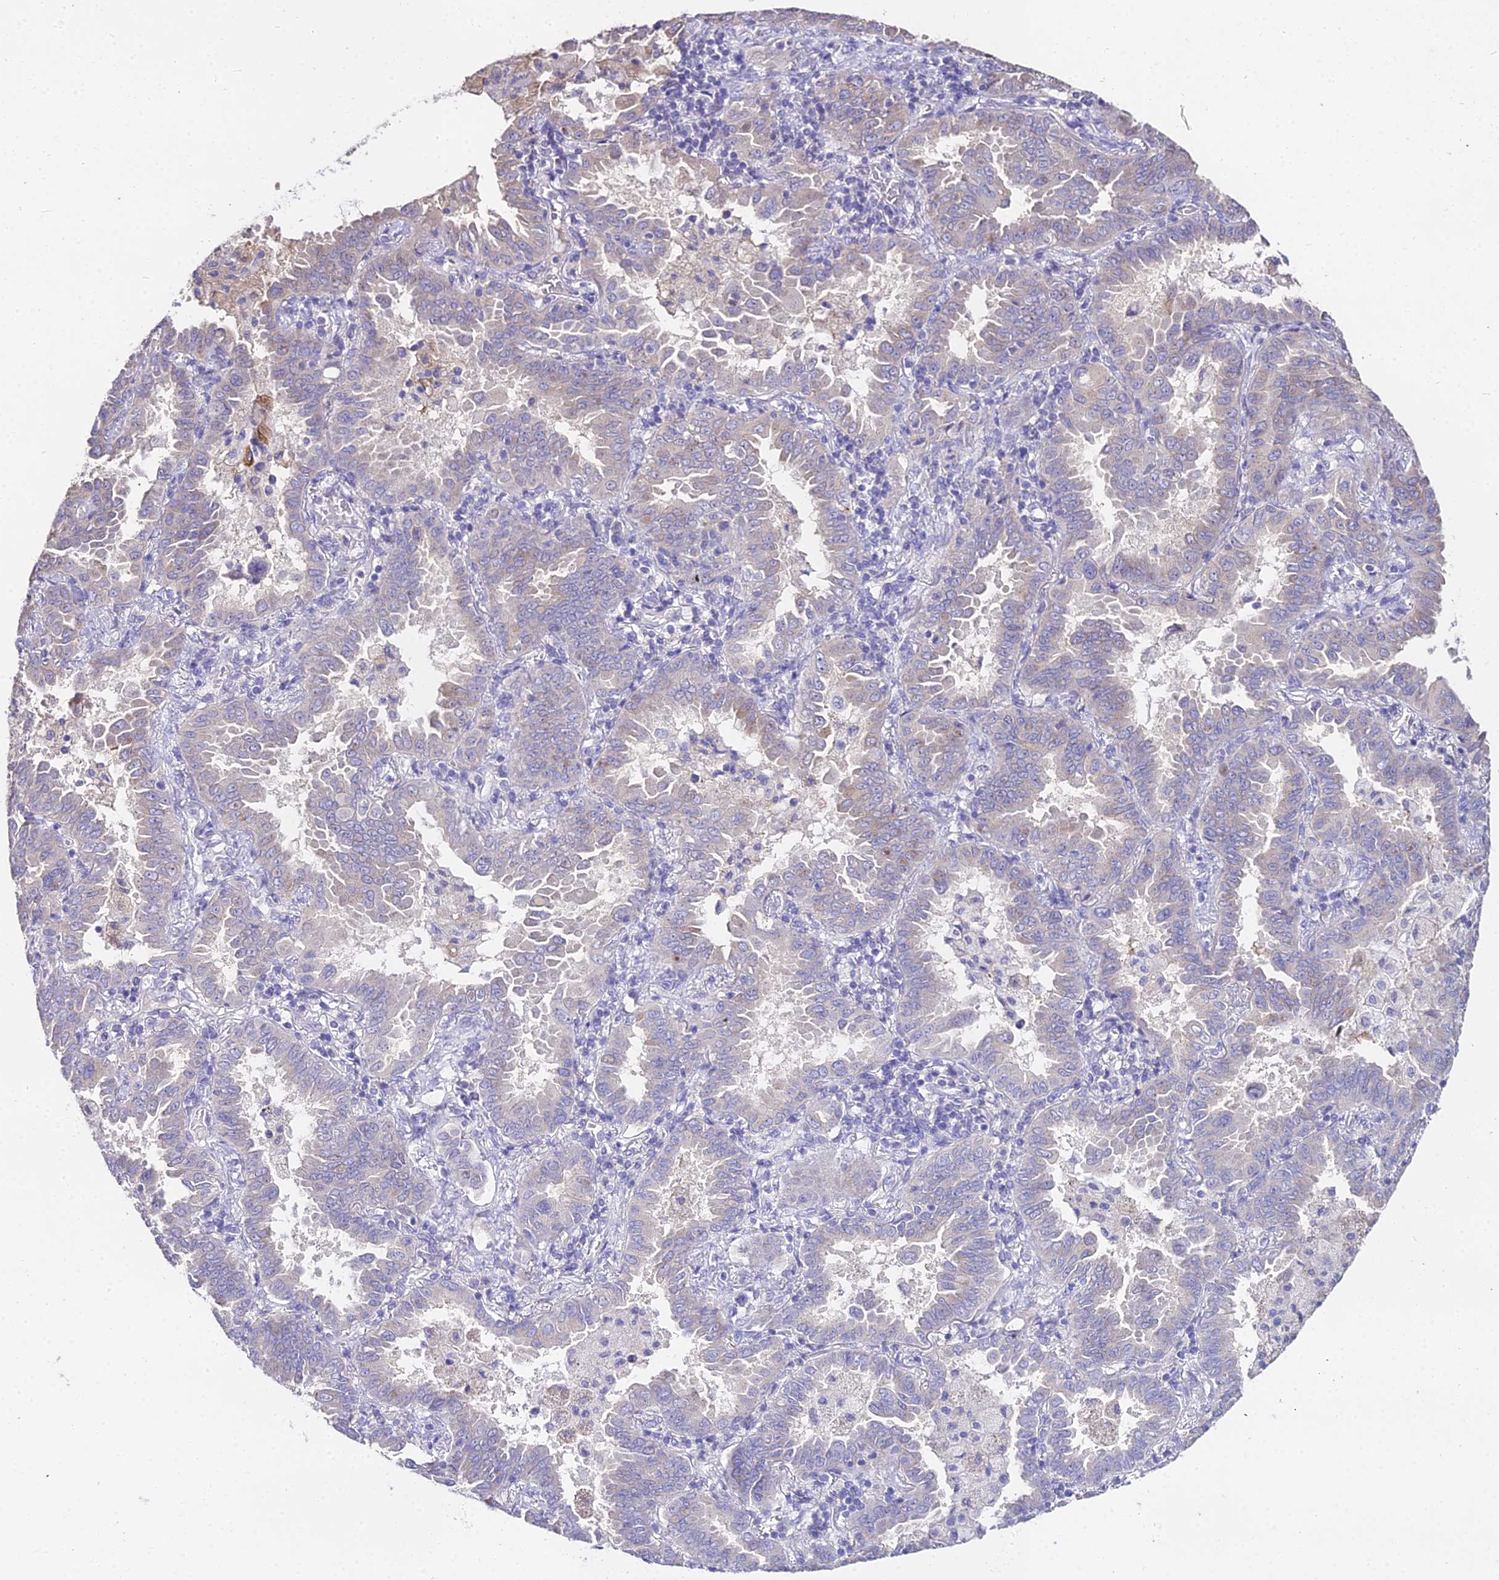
{"staining": {"intensity": "negative", "quantity": "none", "location": "none"}, "tissue": "lung cancer", "cell_type": "Tumor cells", "image_type": "cancer", "snomed": [{"axis": "morphology", "description": "Adenocarcinoma, NOS"}, {"axis": "topography", "description": "Lung"}], "caption": "High magnification brightfield microscopy of adenocarcinoma (lung) stained with DAB (brown) and counterstained with hematoxylin (blue): tumor cells show no significant staining.", "gene": "GLYAT", "patient": {"sex": "male", "age": 64}}